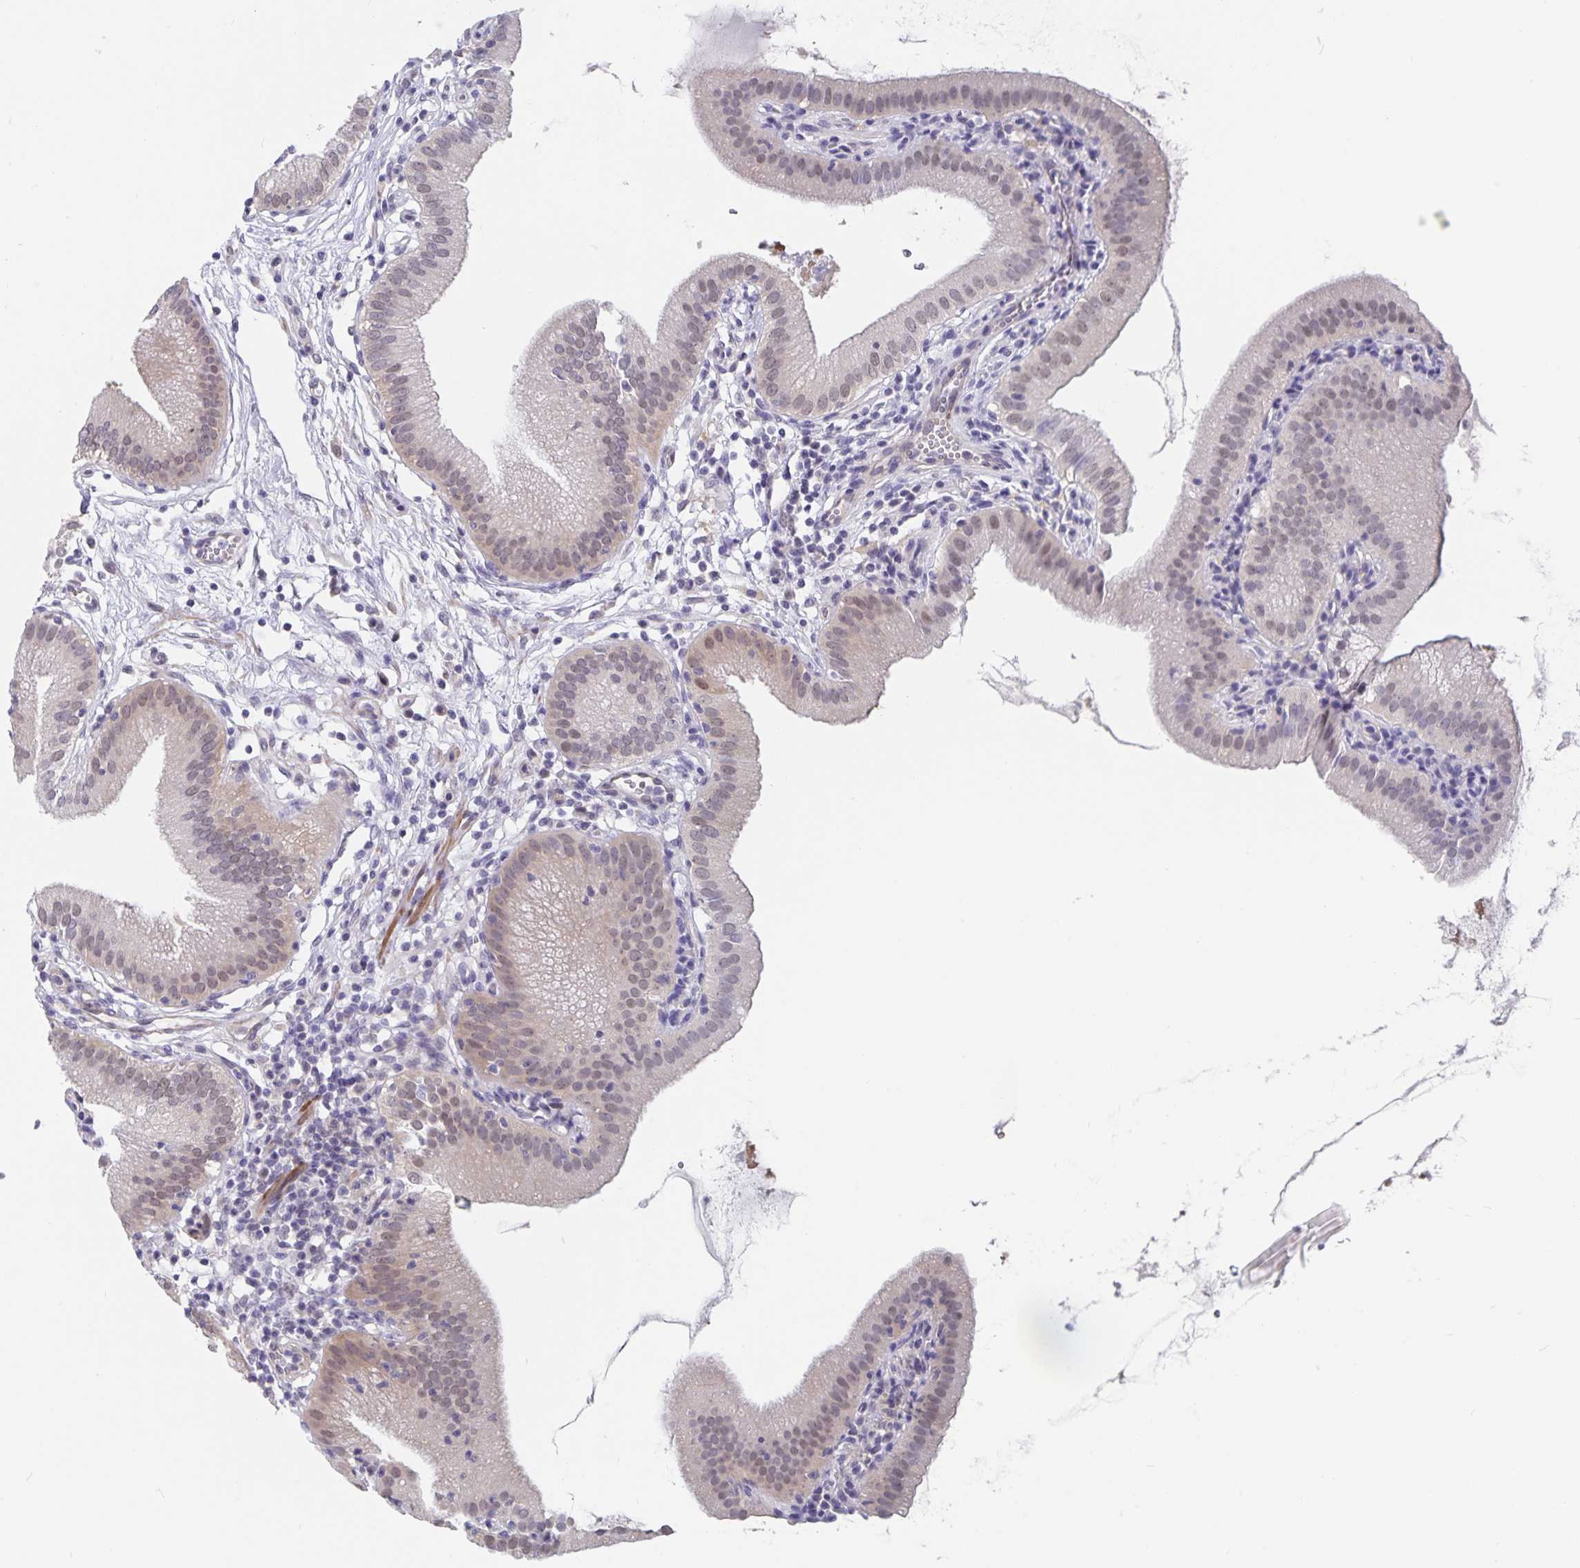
{"staining": {"intensity": "weak", "quantity": "<25%", "location": "nuclear"}, "tissue": "gallbladder", "cell_type": "Glandular cells", "image_type": "normal", "snomed": [{"axis": "morphology", "description": "Normal tissue, NOS"}, {"axis": "topography", "description": "Gallbladder"}], "caption": "A high-resolution histopathology image shows immunohistochemistry (IHC) staining of normal gallbladder, which reveals no significant staining in glandular cells.", "gene": "BAG6", "patient": {"sex": "female", "age": 65}}